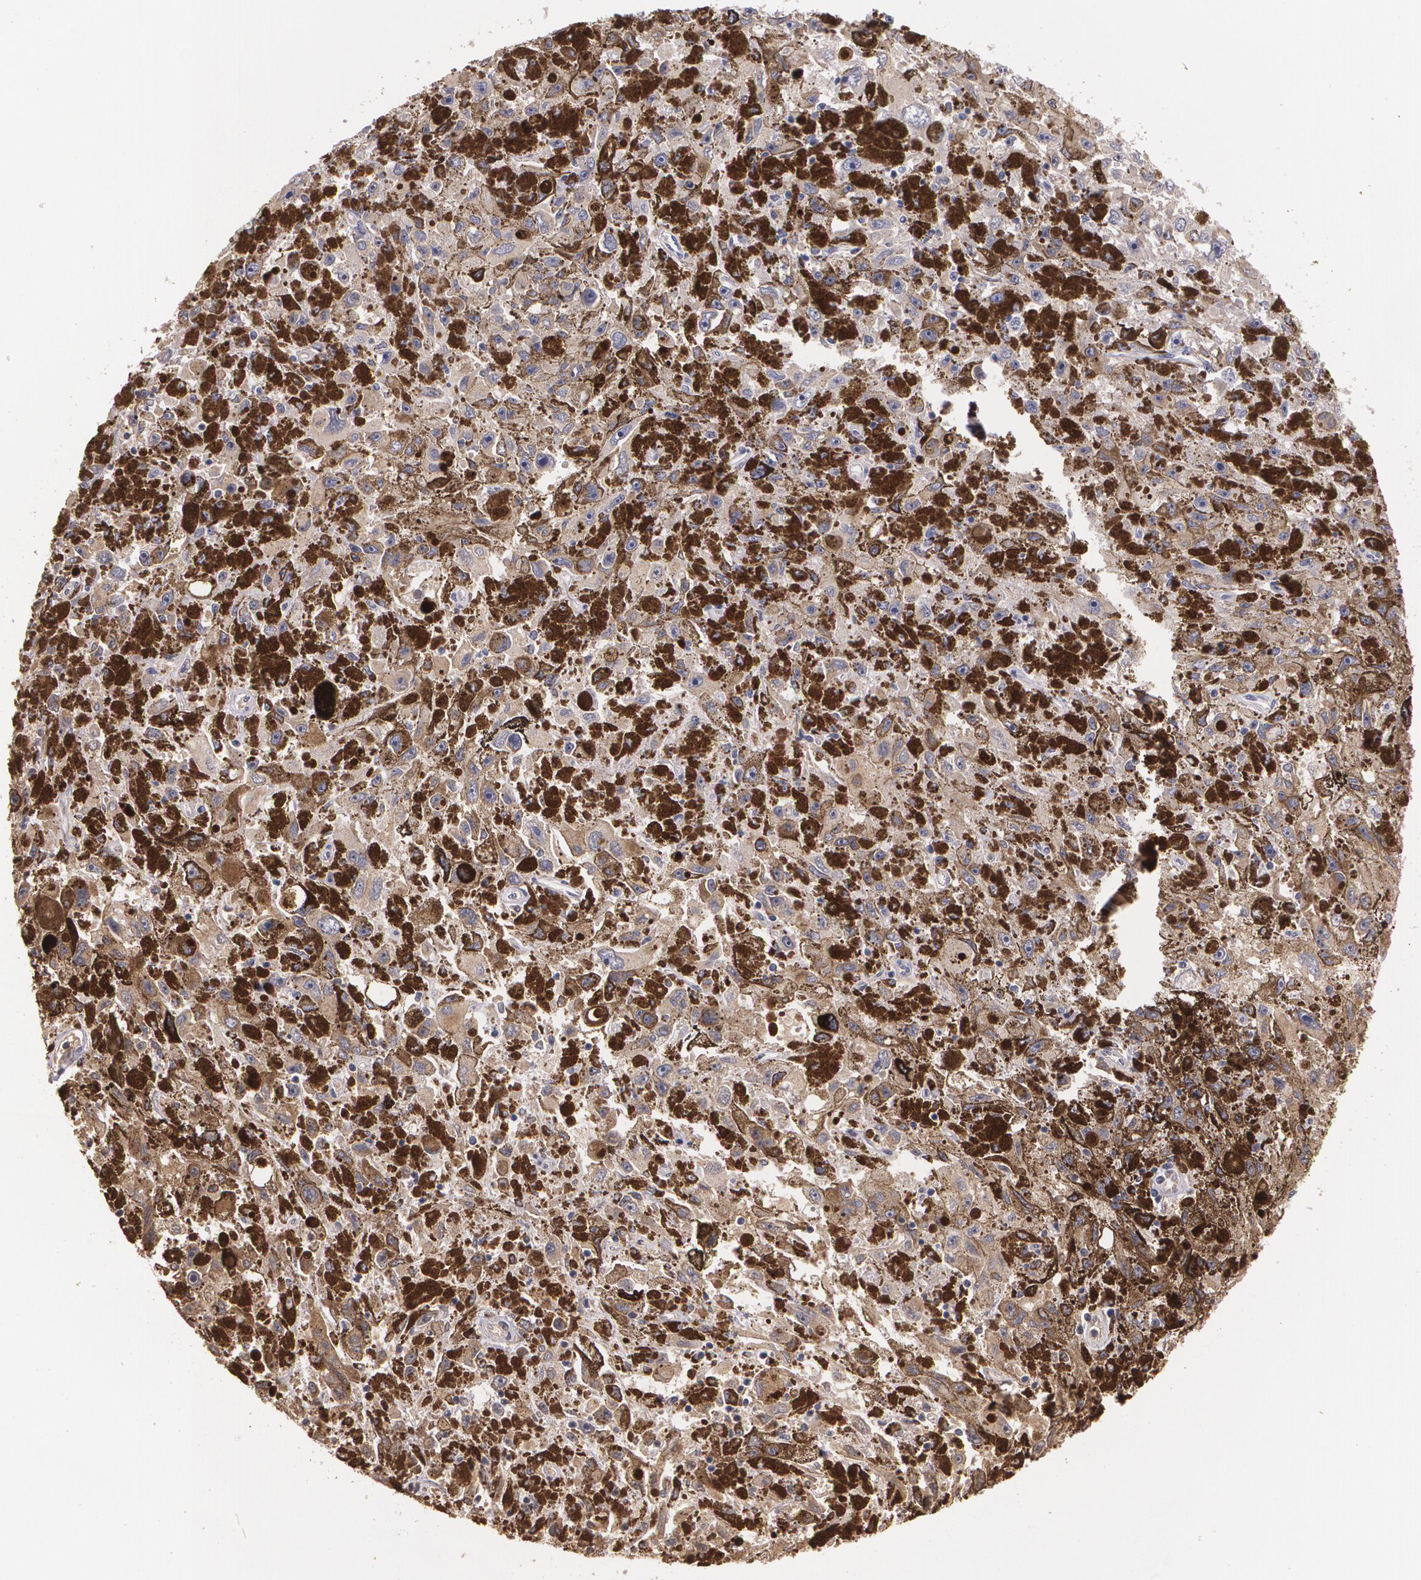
{"staining": {"intensity": "negative", "quantity": "none", "location": "none"}, "tissue": "melanoma", "cell_type": "Tumor cells", "image_type": "cancer", "snomed": [{"axis": "morphology", "description": "Malignant melanoma, NOS"}, {"axis": "topography", "description": "Skin"}], "caption": "A micrograph of human malignant melanoma is negative for staining in tumor cells.", "gene": "IFNGR2", "patient": {"sex": "female", "age": 104}}